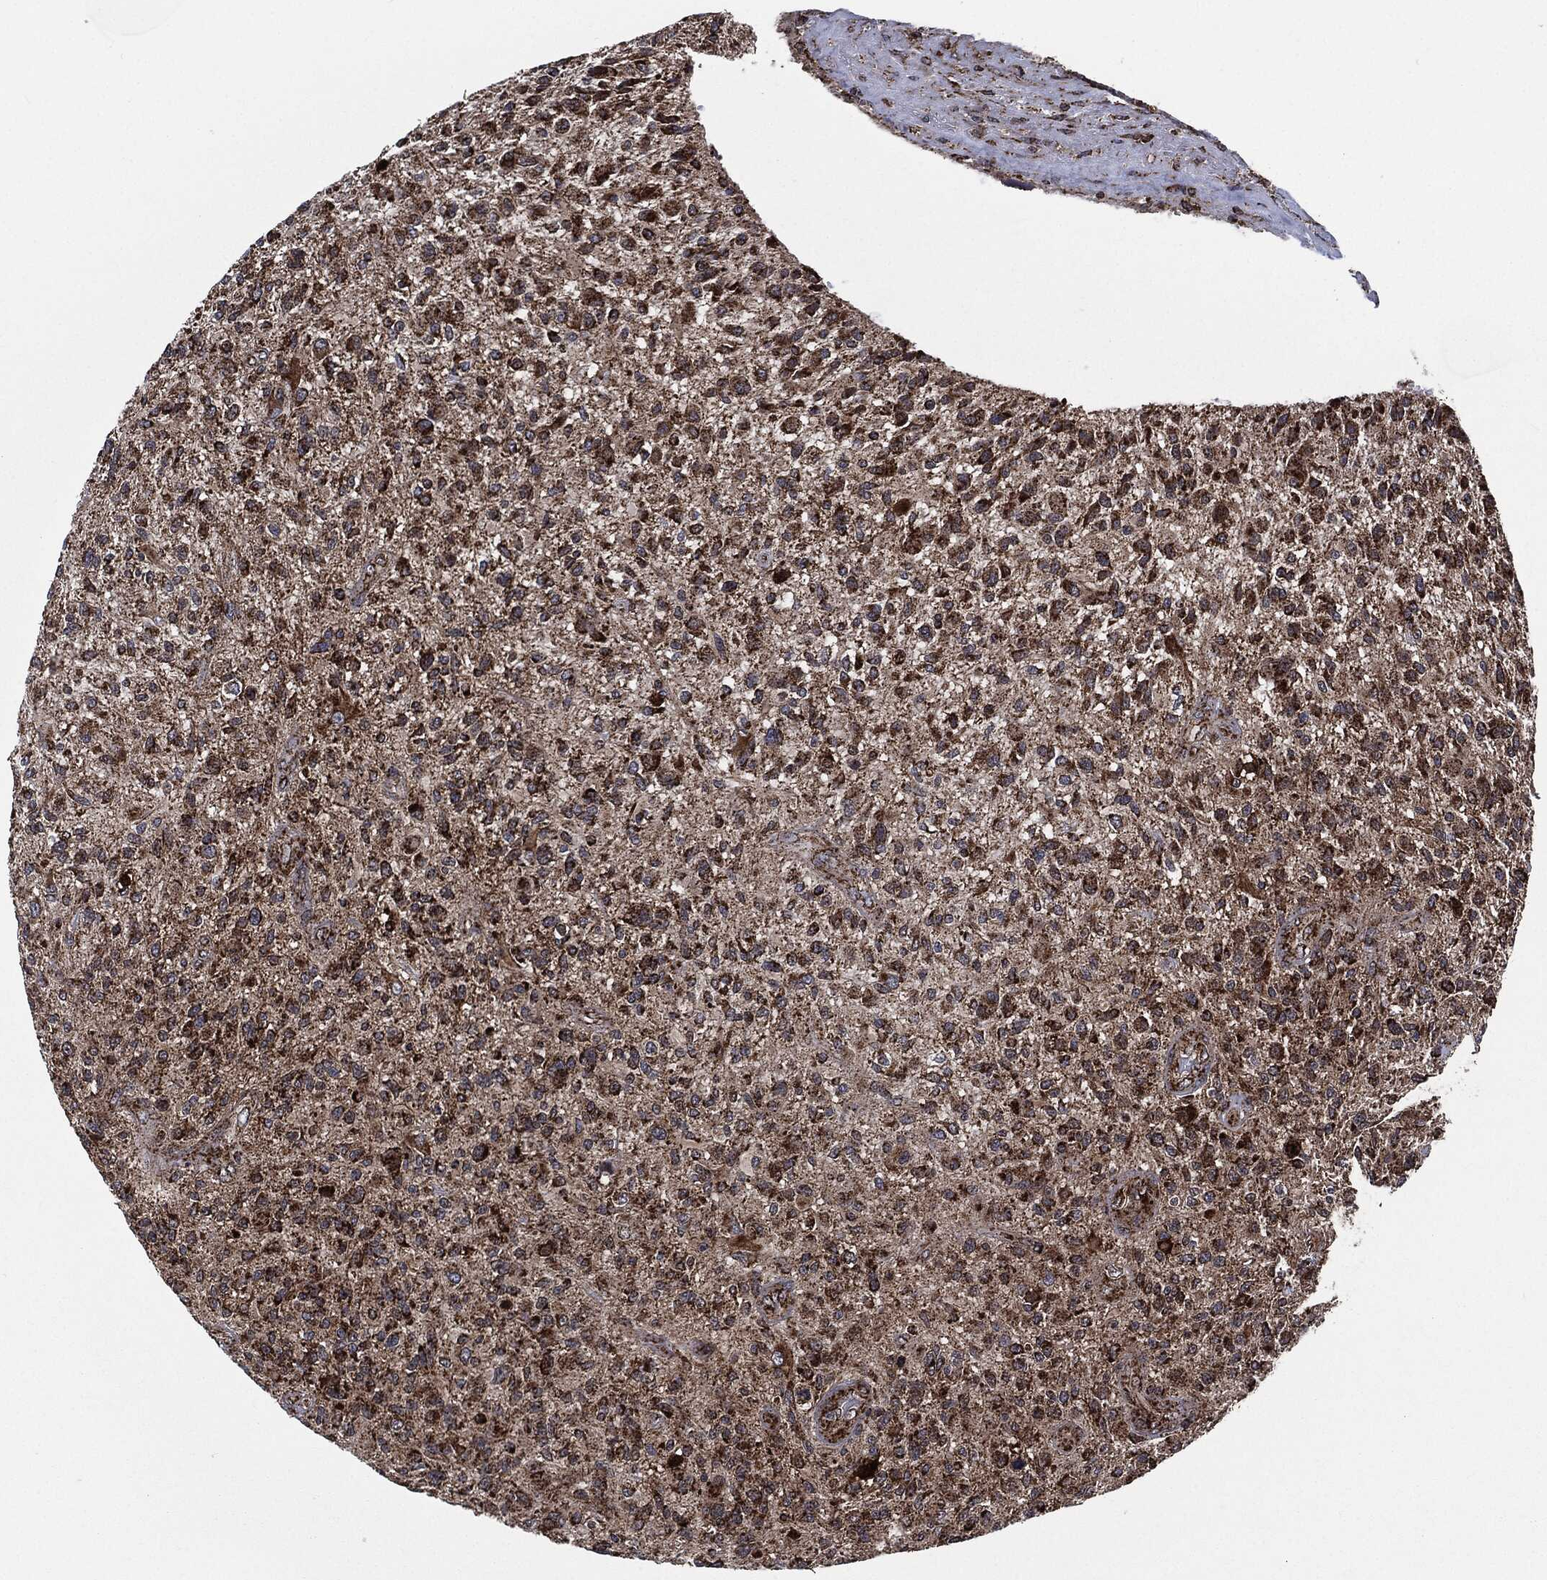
{"staining": {"intensity": "strong", "quantity": "25%-75%", "location": "cytoplasmic/membranous"}, "tissue": "glioma", "cell_type": "Tumor cells", "image_type": "cancer", "snomed": [{"axis": "morphology", "description": "Glioma, malignant, High grade"}, {"axis": "topography", "description": "Brain"}], "caption": "Protein expression analysis of human glioma reveals strong cytoplasmic/membranous positivity in approximately 25%-75% of tumor cells.", "gene": "FH", "patient": {"sex": "male", "age": 47}}